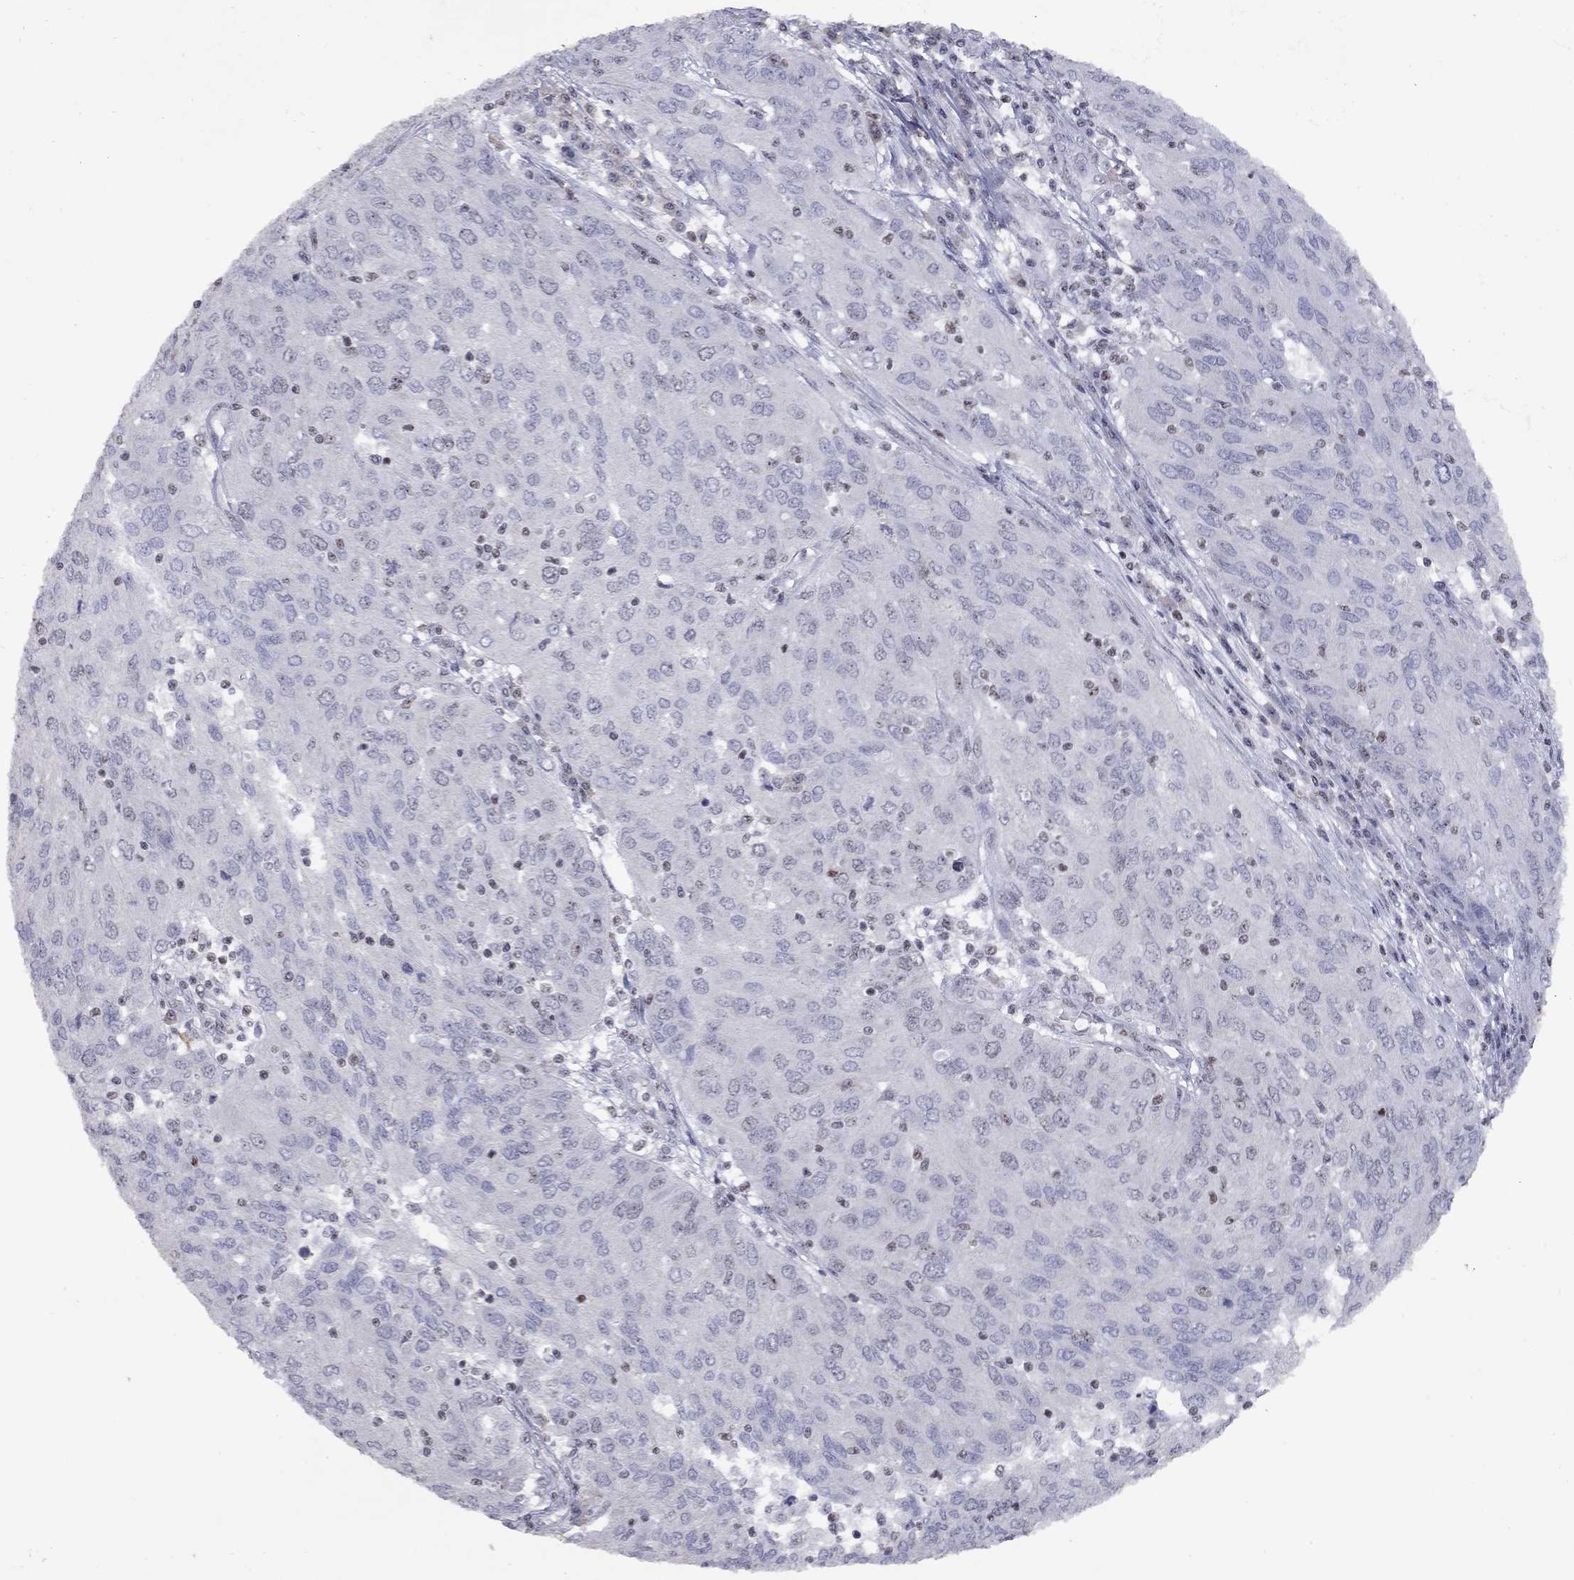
{"staining": {"intensity": "negative", "quantity": "none", "location": "none"}, "tissue": "ovarian cancer", "cell_type": "Tumor cells", "image_type": "cancer", "snomed": [{"axis": "morphology", "description": "Carcinoma, endometroid"}, {"axis": "topography", "description": "Ovary"}], "caption": "Image shows no significant protein positivity in tumor cells of endometroid carcinoma (ovarian). (Brightfield microscopy of DAB (3,3'-diaminobenzidine) immunohistochemistry at high magnification).", "gene": "SPOUT1", "patient": {"sex": "female", "age": 50}}